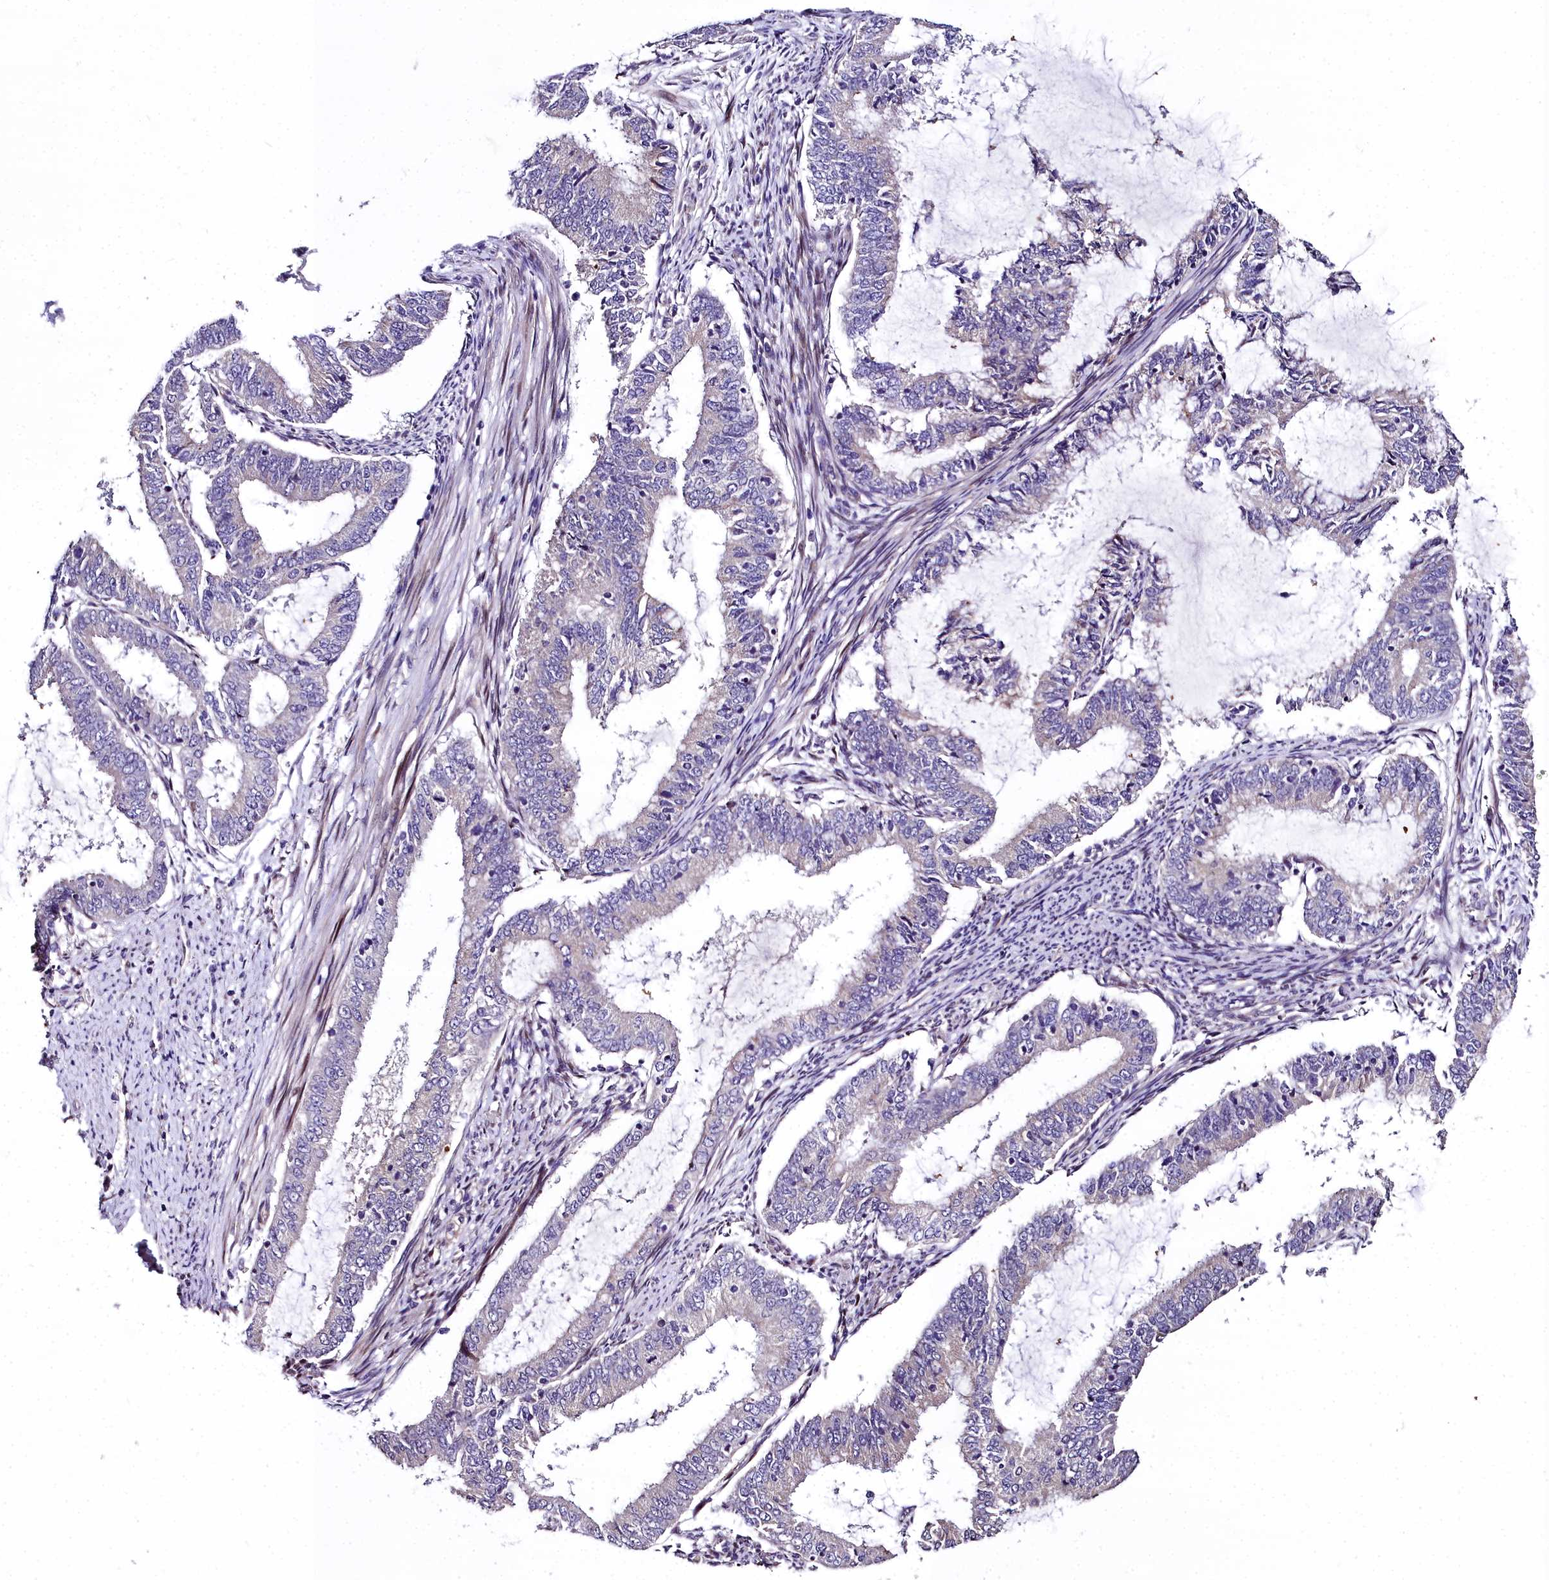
{"staining": {"intensity": "negative", "quantity": "none", "location": "none"}, "tissue": "endometrial cancer", "cell_type": "Tumor cells", "image_type": "cancer", "snomed": [{"axis": "morphology", "description": "Adenocarcinoma, NOS"}, {"axis": "topography", "description": "Endometrium"}], "caption": "Immunohistochemical staining of human adenocarcinoma (endometrial) exhibits no significant expression in tumor cells.", "gene": "AP1M1", "patient": {"sex": "female", "age": 51}}